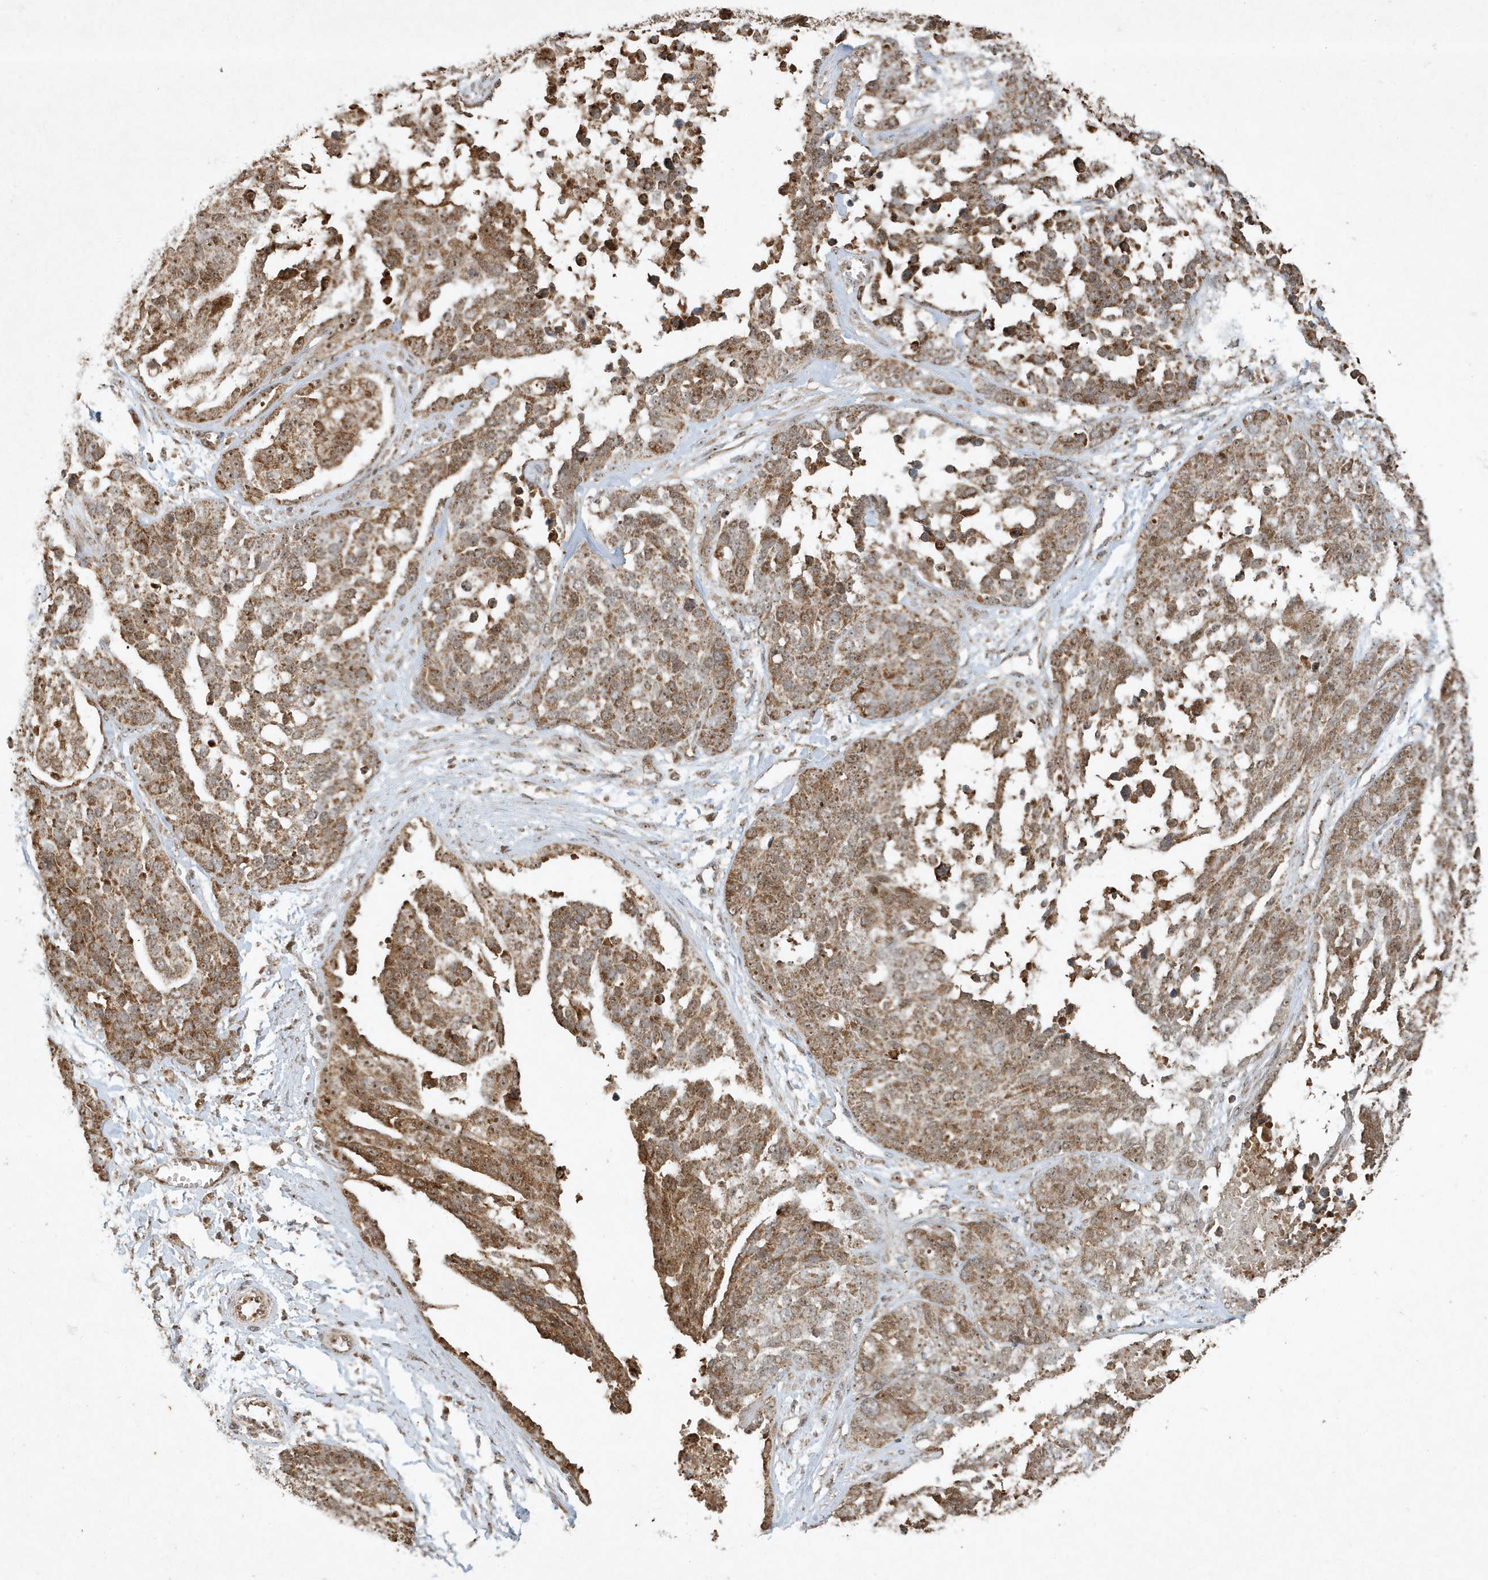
{"staining": {"intensity": "strong", "quantity": ">75%", "location": "cytoplasmic/membranous,nuclear"}, "tissue": "ovarian cancer", "cell_type": "Tumor cells", "image_type": "cancer", "snomed": [{"axis": "morphology", "description": "Cystadenocarcinoma, serous, NOS"}, {"axis": "topography", "description": "Ovary"}], "caption": "A high-resolution histopathology image shows immunohistochemistry staining of ovarian cancer (serous cystadenocarcinoma), which demonstrates strong cytoplasmic/membranous and nuclear expression in about >75% of tumor cells.", "gene": "ABCB9", "patient": {"sex": "female", "age": 44}}